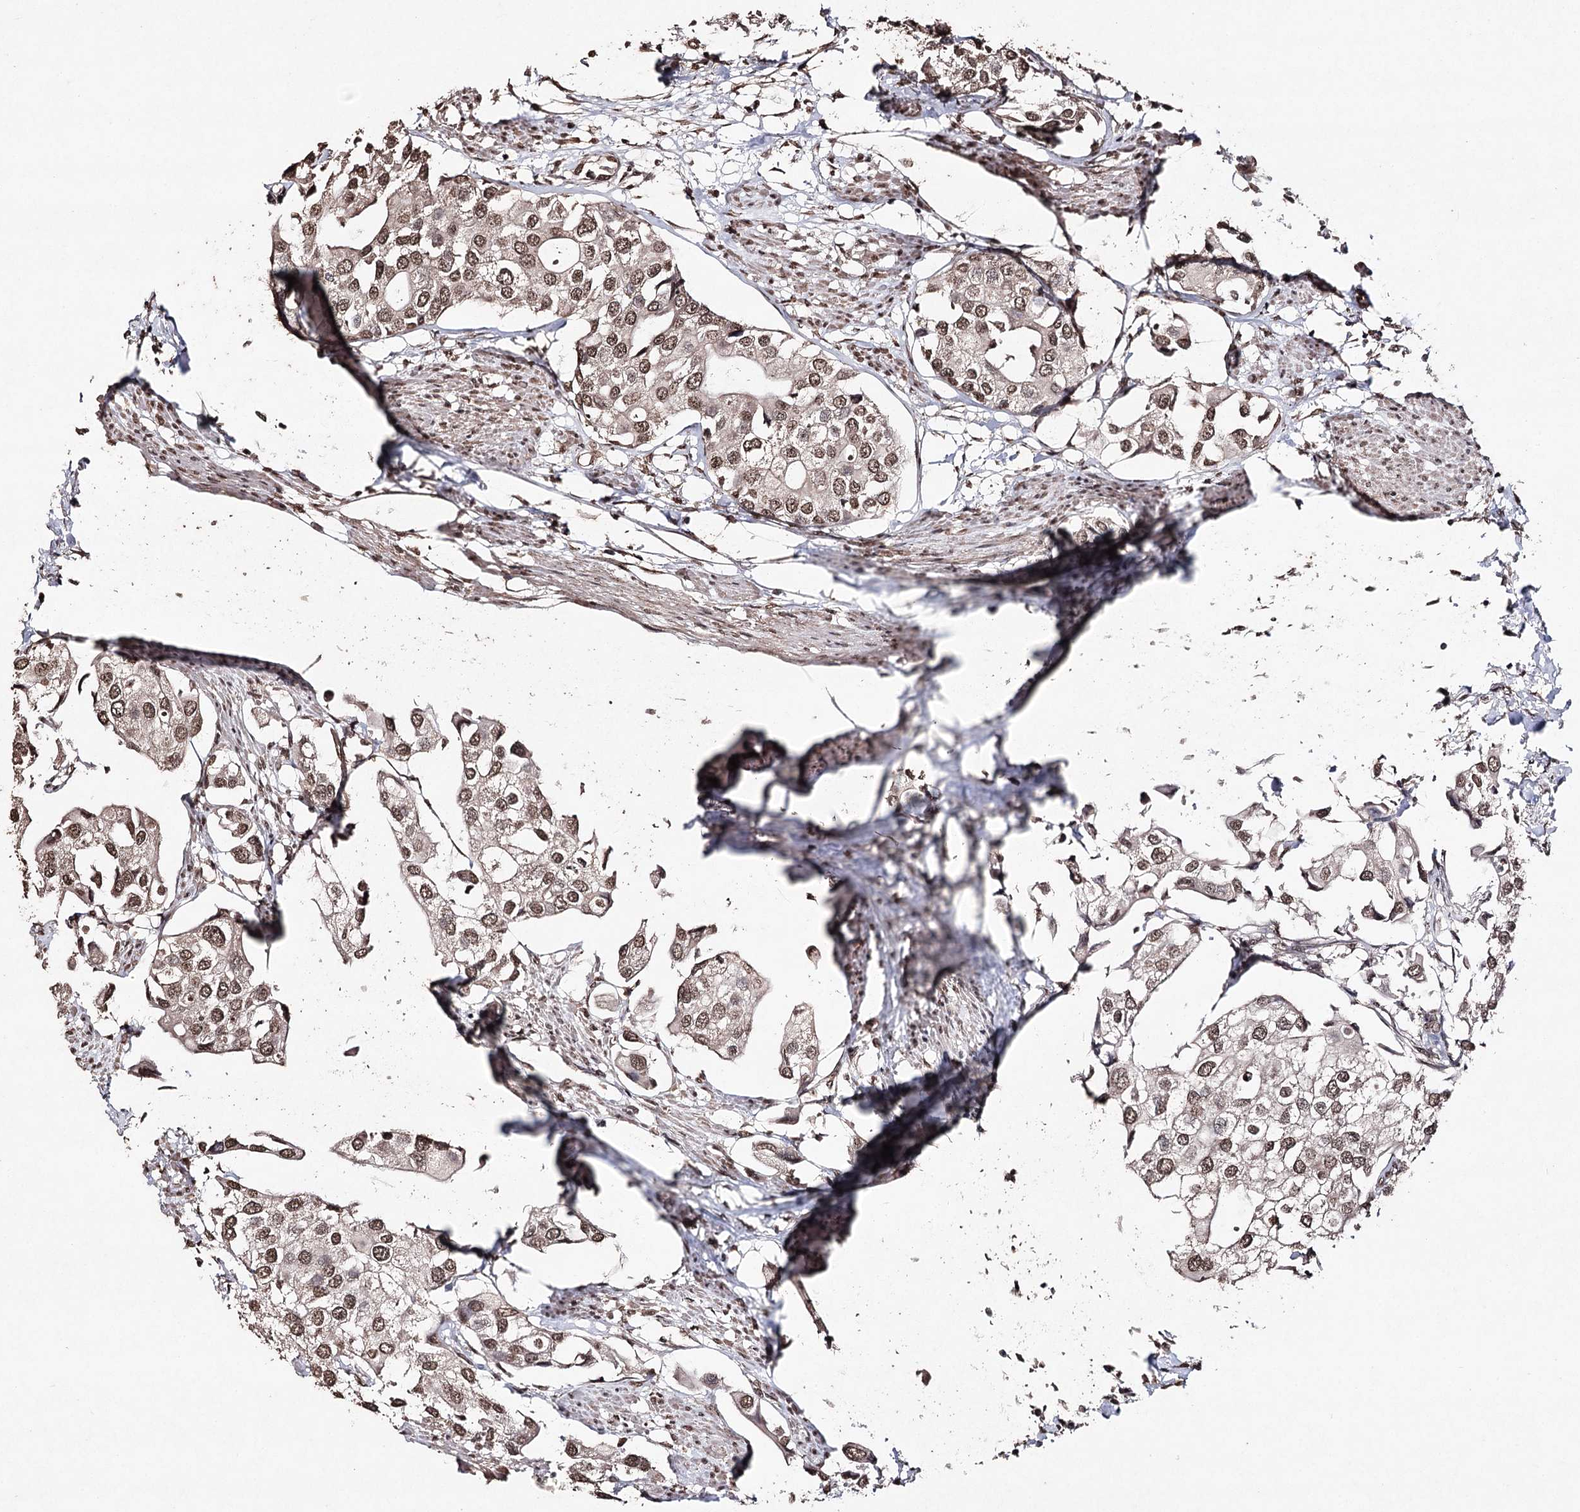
{"staining": {"intensity": "moderate", "quantity": ">75%", "location": "nuclear"}, "tissue": "urothelial cancer", "cell_type": "Tumor cells", "image_type": "cancer", "snomed": [{"axis": "morphology", "description": "Urothelial carcinoma, High grade"}, {"axis": "topography", "description": "Urinary bladder"}], "caption": "Immunohistochemistry of urothelial cancer reveals medium levels of moderate nuclear staining in about >75% of tumor cells.", "gene": "ATG14", "patient": {"sex": "male", "age": 64}}